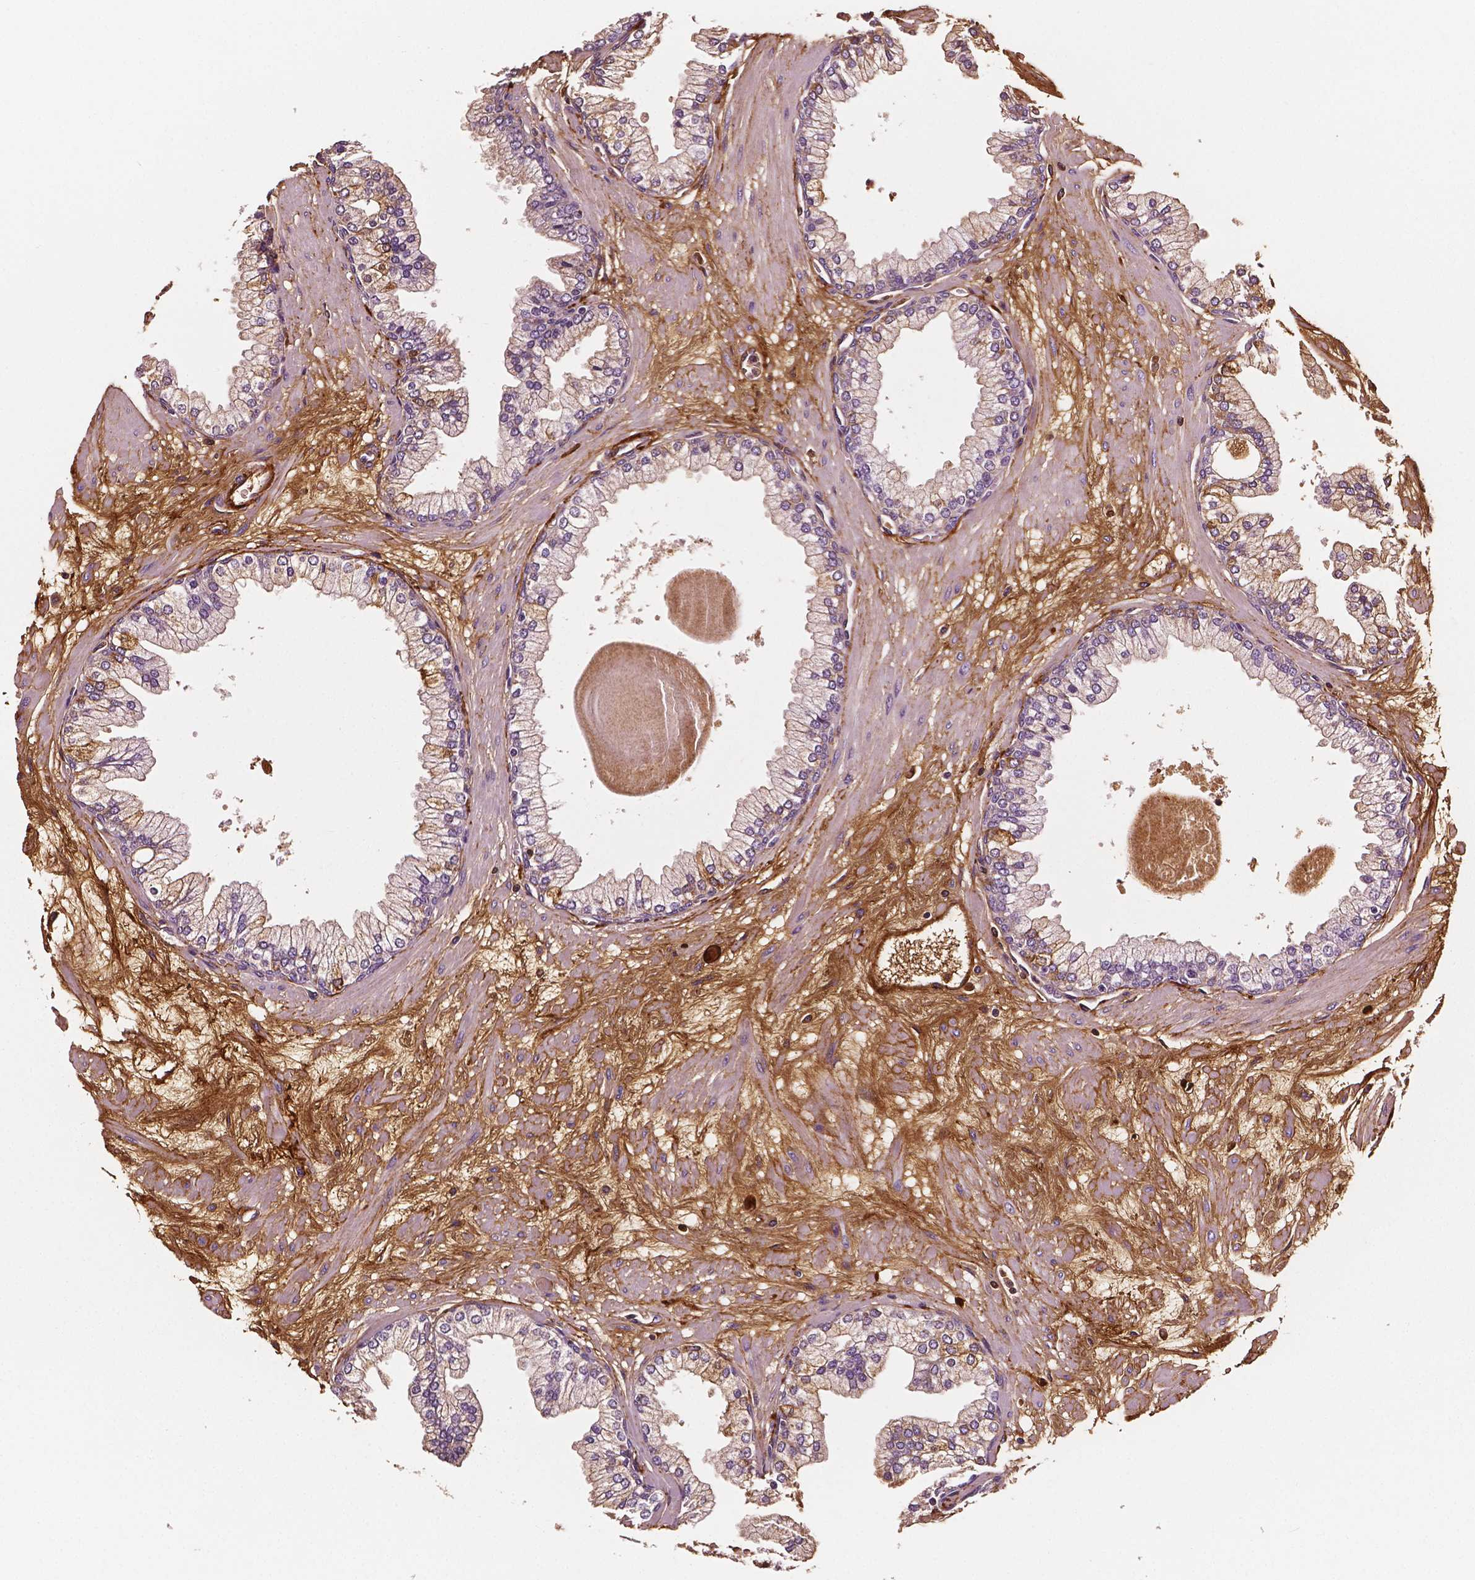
{"staining": {"intensity": "weak", "quantity": "<25%", "location": "cytoplasmic/membranous"}, "tissue": "prostate", "cell_type": "Glandular cells", "image_type": "normal", "snomed": [{"axis": "morphology", "description": "Normal tissue, NOS"}, {"axis": "topography", "description": "Prostate"}, {"axis": "topography", "description": "Peripheral nerve tissue"}], "caption": "Prostate stained for a protein using immunohistochemistry displays no staining glandular cells.", "gene": "FBLN1", "patient": {"sex": "male", "age": 61}}